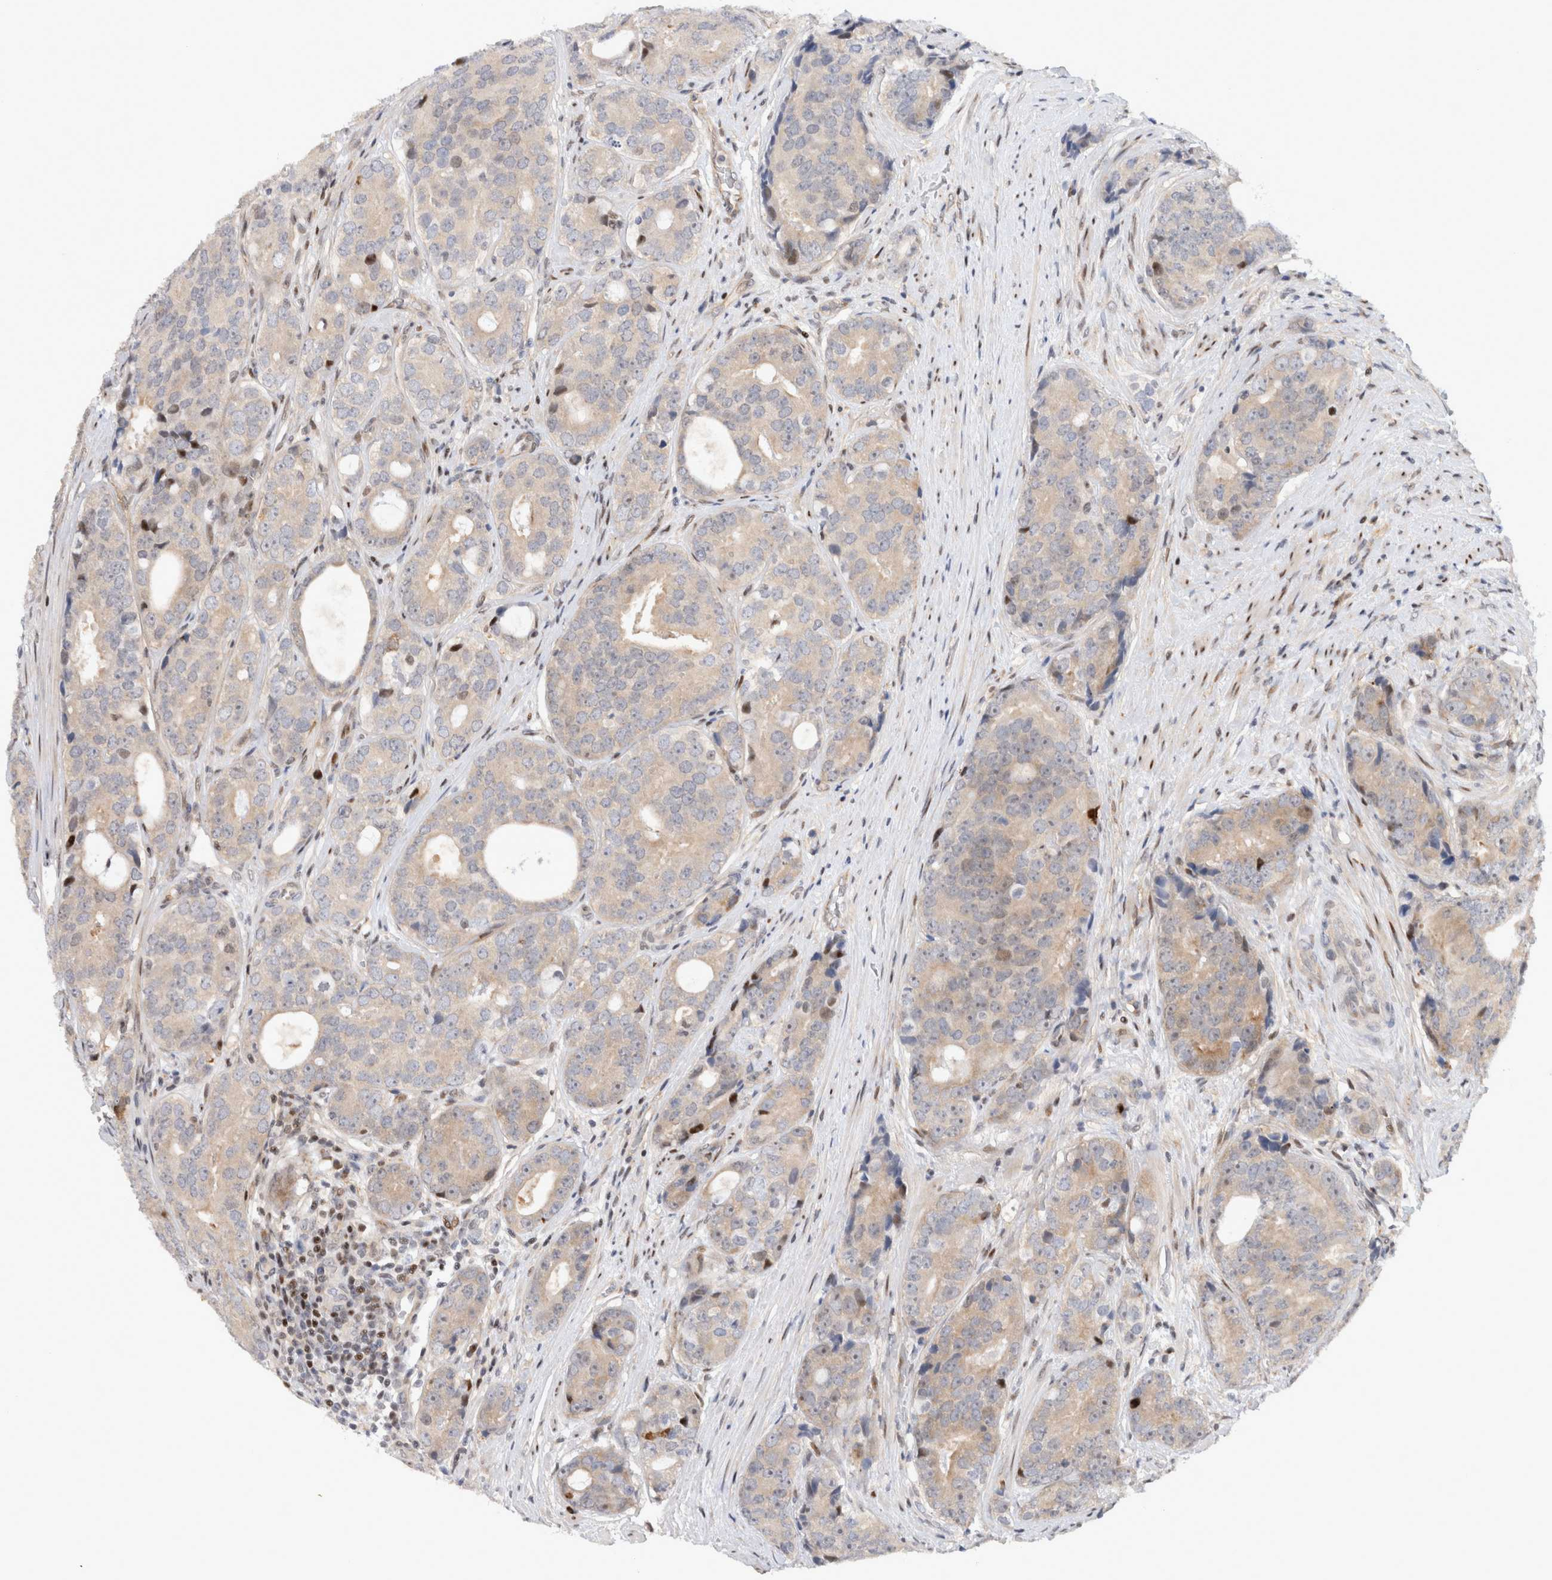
{"staining": {"intensity": "negative", "quantity": "none", "location": "none"}, "tissue": "prostate cancer", "cell_type": "Tumor cells", "image_type": "cancer", "snomed": [{"axis": "morphology", "description": "Adenocarcinoma, High grade"}, {"axis": "topography", "description": "Prostate"}], "caption": "A histopathology image of prostate high-grade adenocarcinoma stained for a protein demonstrates no brown staining in tumor cells.", "gene": "TCF4", "patient": {"sex": "male", "age": 56}}